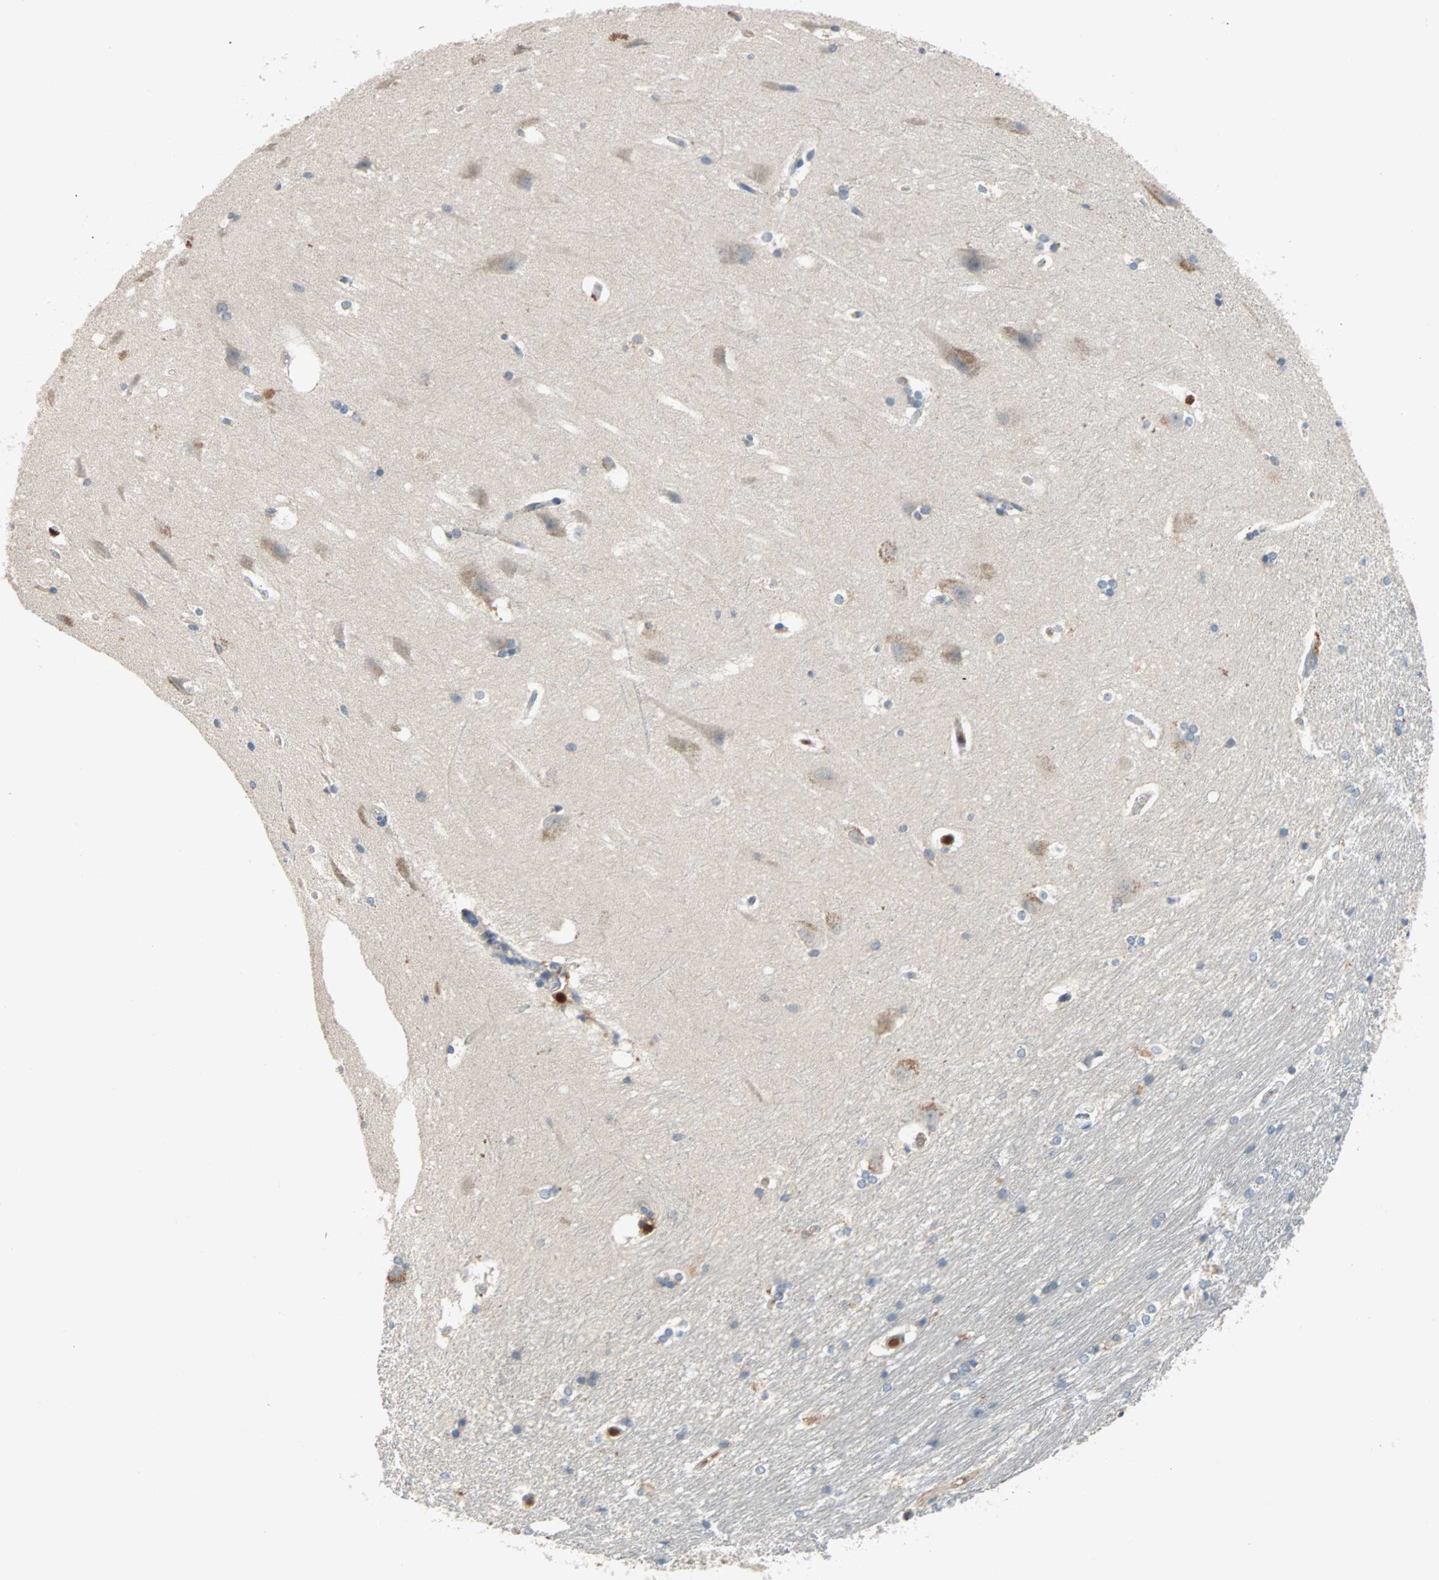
{"staining": {"intensity": "weak", "quantity": "25%-75%", "location": "cytoplasmic/membranous,nuclear"}, "tissue": "hippocampus", "cell_type": "Glial cells", "image_type": "normal", "snomed": [{"axis": "morphology", "description": "Normal tissue, NOS"}, {"axis": "topography", "description": "Hippocampus"}], "caption": "Immunohistochemistry (IHC) of normal human hippocampus shows low levels of weak cytoplasmic/membranous,nuclear staining in about 25%-75% of glial cells. The staining was performed using DAB to visualize the protein expression in brown, while the nuclei were stained in blue with hematoxylin (Magnification: 20x).", "gene": "MAP4K1", "patient": {"sex": "female", "age": 19}}